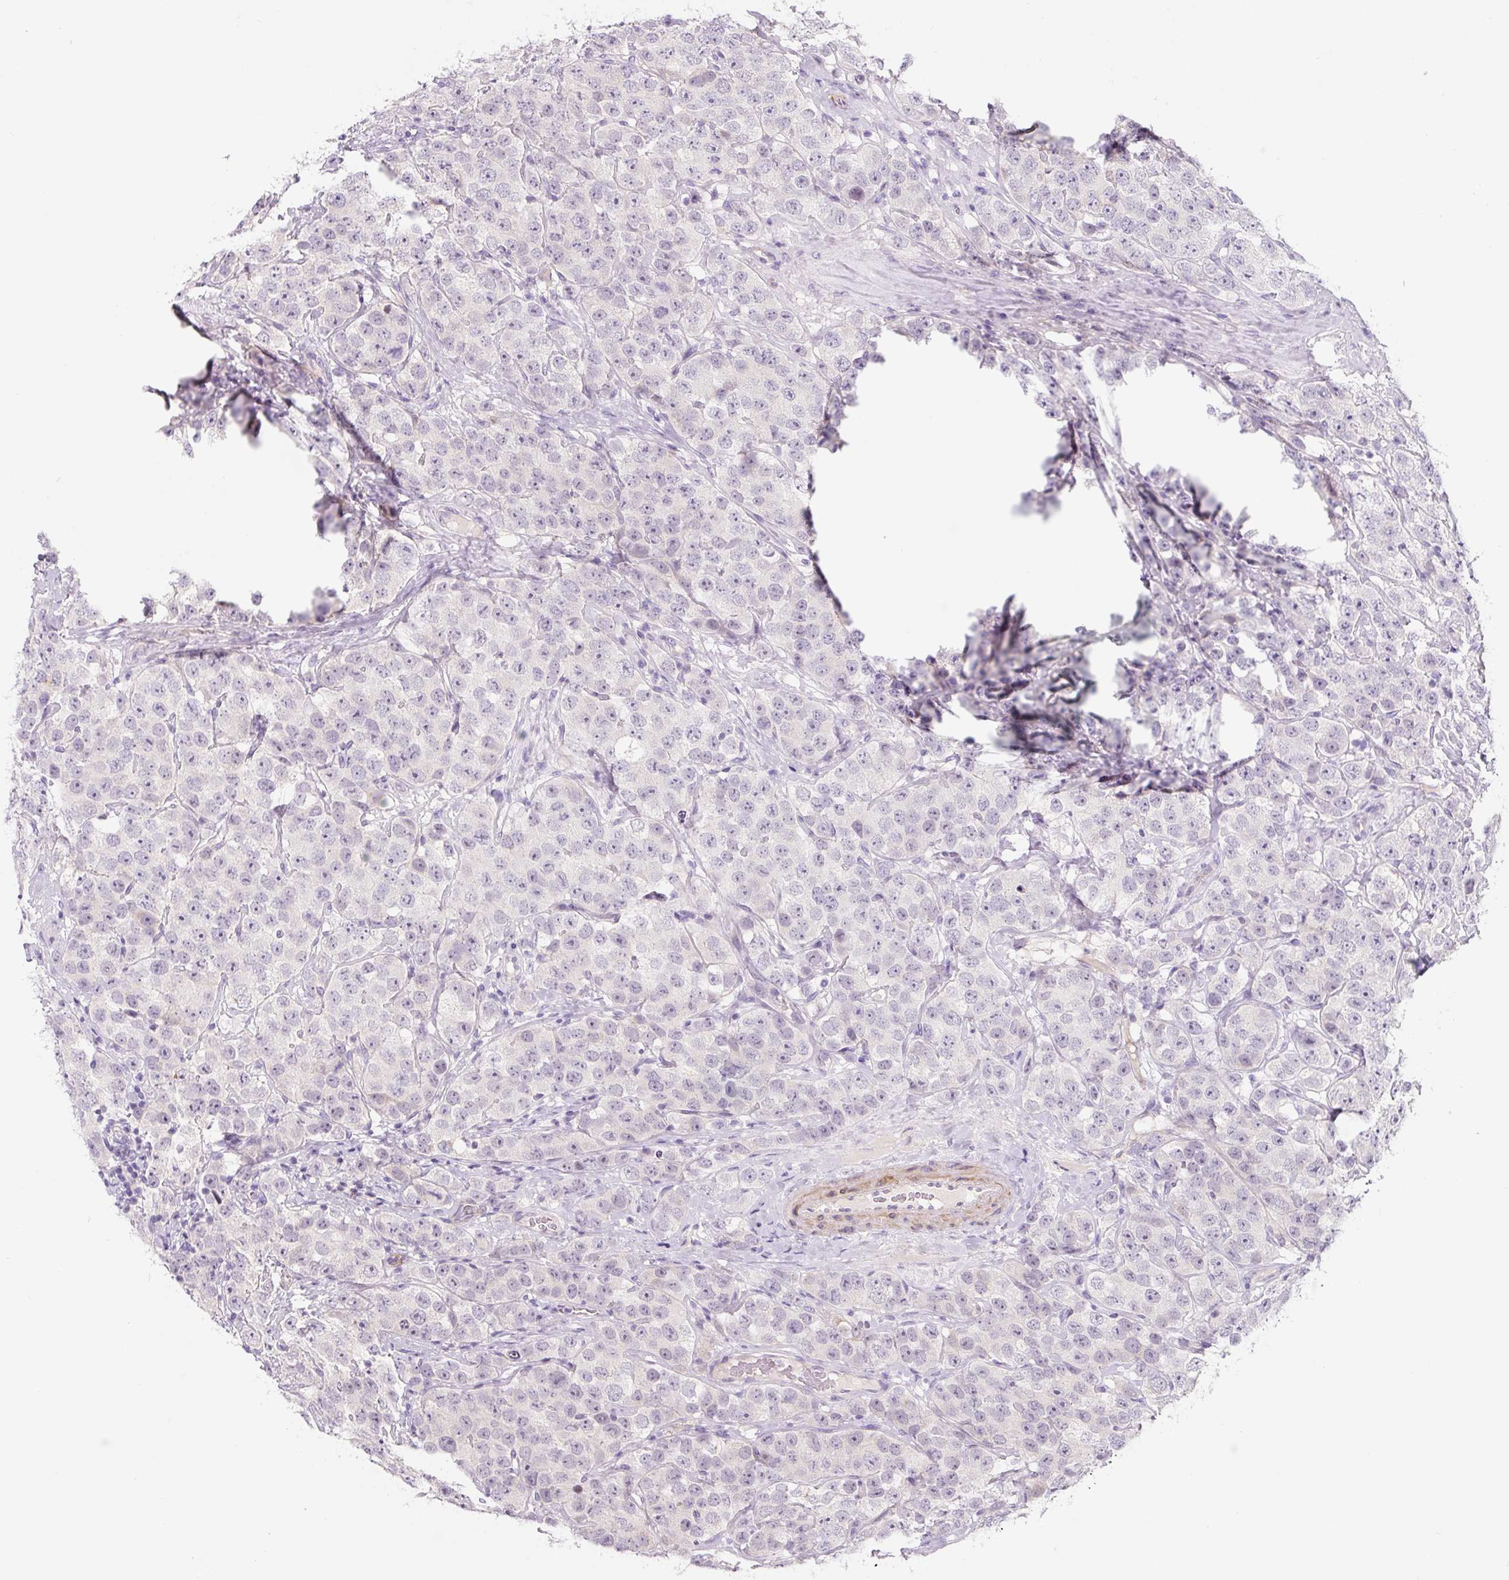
{"staining": {"intensity": "negative", "quantity": "none", "location": "none"}, "tissue": "testis cancer", "cell_type": "Tumor cells", "image_type": "cancer", "snomed": [{"axis": "morphology", "description": "Seminoma, NOS"}, {"axis": "topography", "description": "Testis"}], "caption": "Seminoma (testis) stained for a protein using immunohistochemistry (IHC) exhibits no positivity tumor cells.", "gene": "CCL25", "patient": {"sex": "male", "age": 28}}